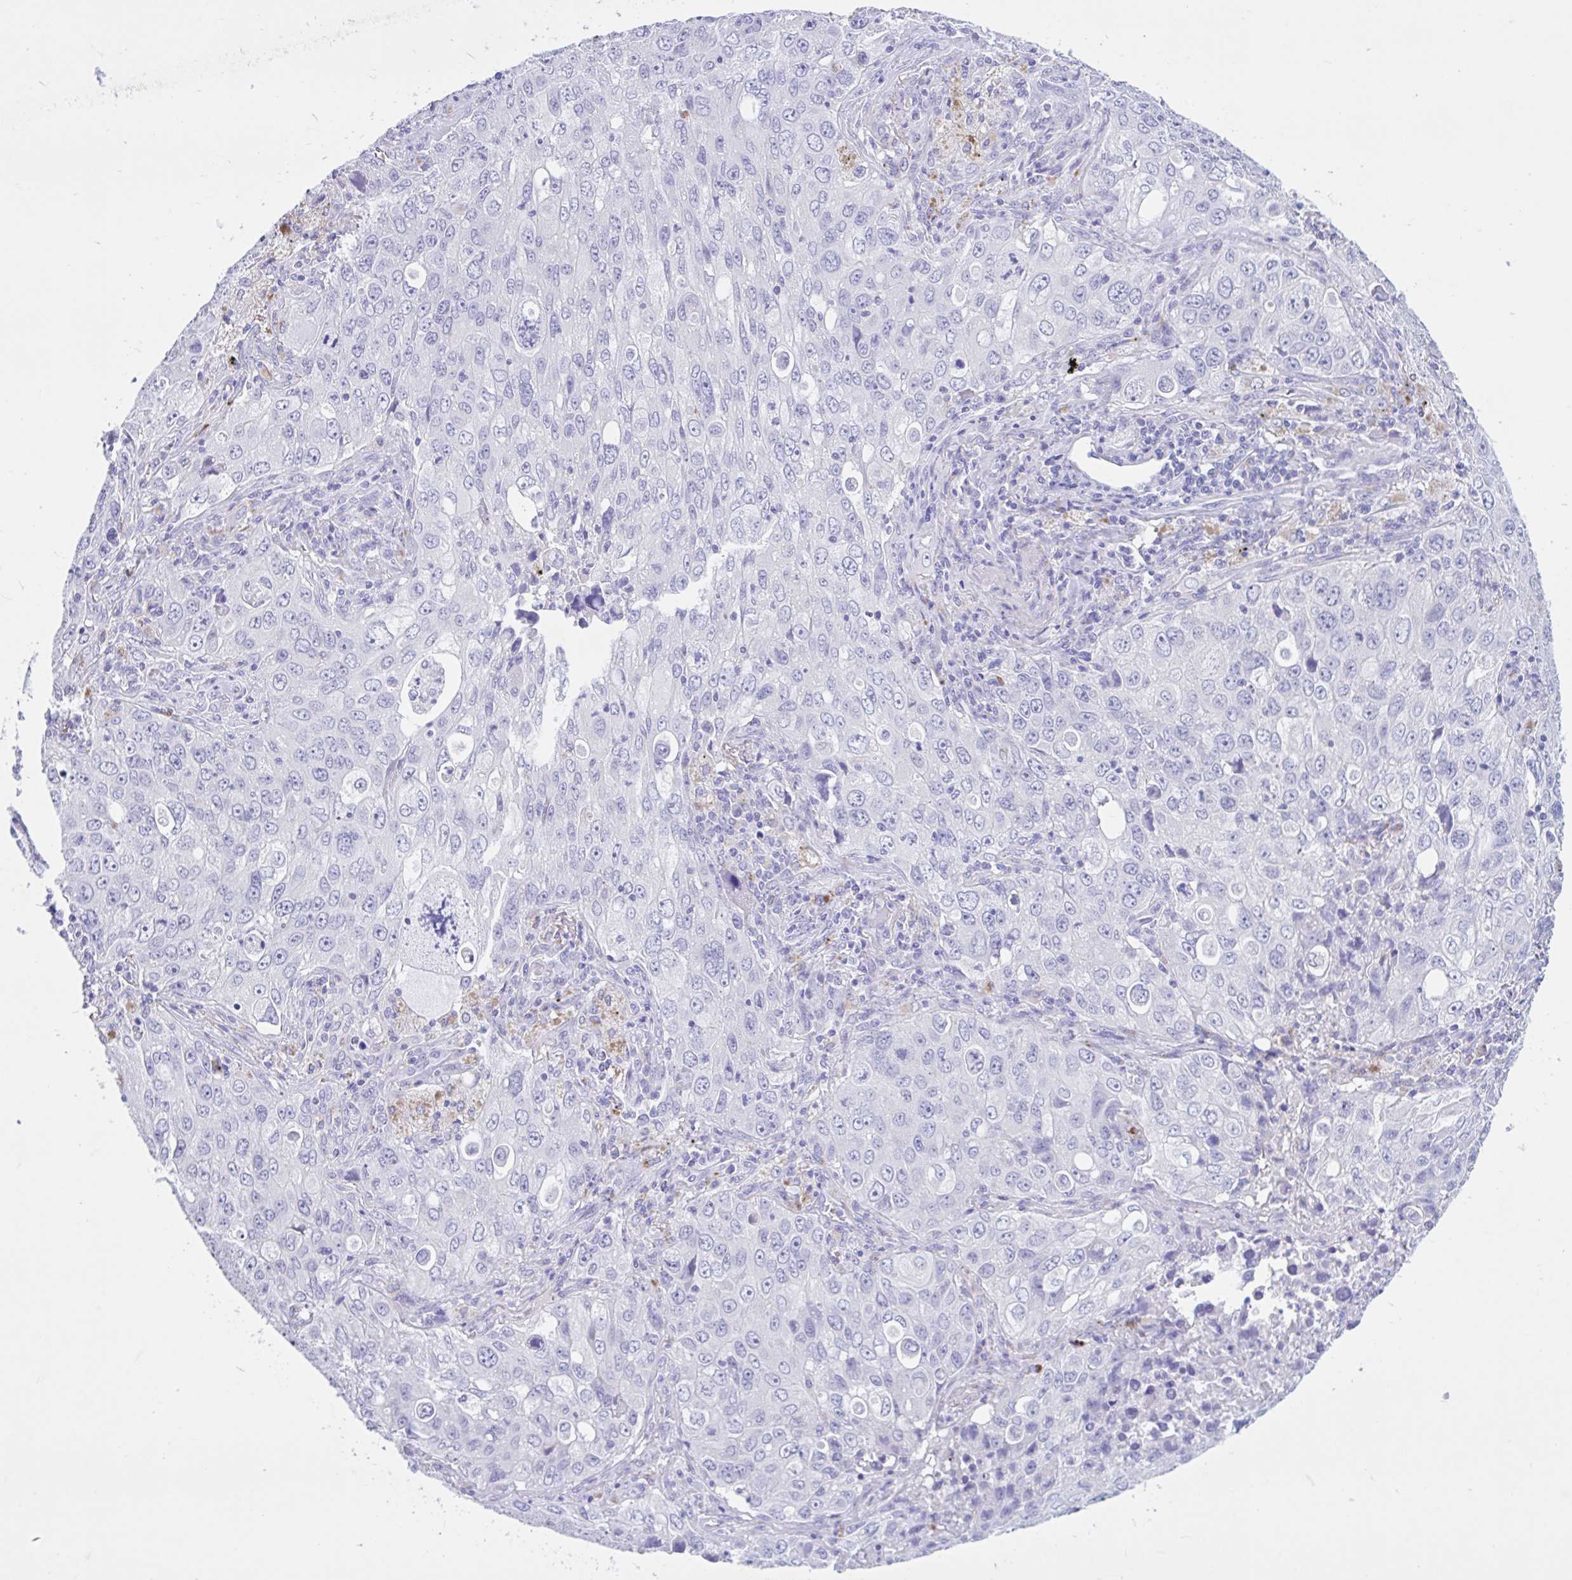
{"staining": {"intensity": "negative", "quantity": "none", "location": "none"}, "tissue": "lung cancer", "cell_type": "Tumor cells", "image_type": "cancer", "snomed": [{"axis": "morphology", "description": "Adenocarcinoma, NOS"}, {"axis": "morphology", "description": "Adenocarcinoma, metastatic, NOS"}, {"axis": "topography", "description": "Lymph node"}, {"axis": "topography", "description": "Lung"}], "caption": "IHC of human lung cancer (adenocarcinoma) exhibits no staining in tumor cells. (Brightfield microscopy of DAB IHC at high magnification).", "gene": "OR4N4", "patient": {"sex": "female", "age": 42}}